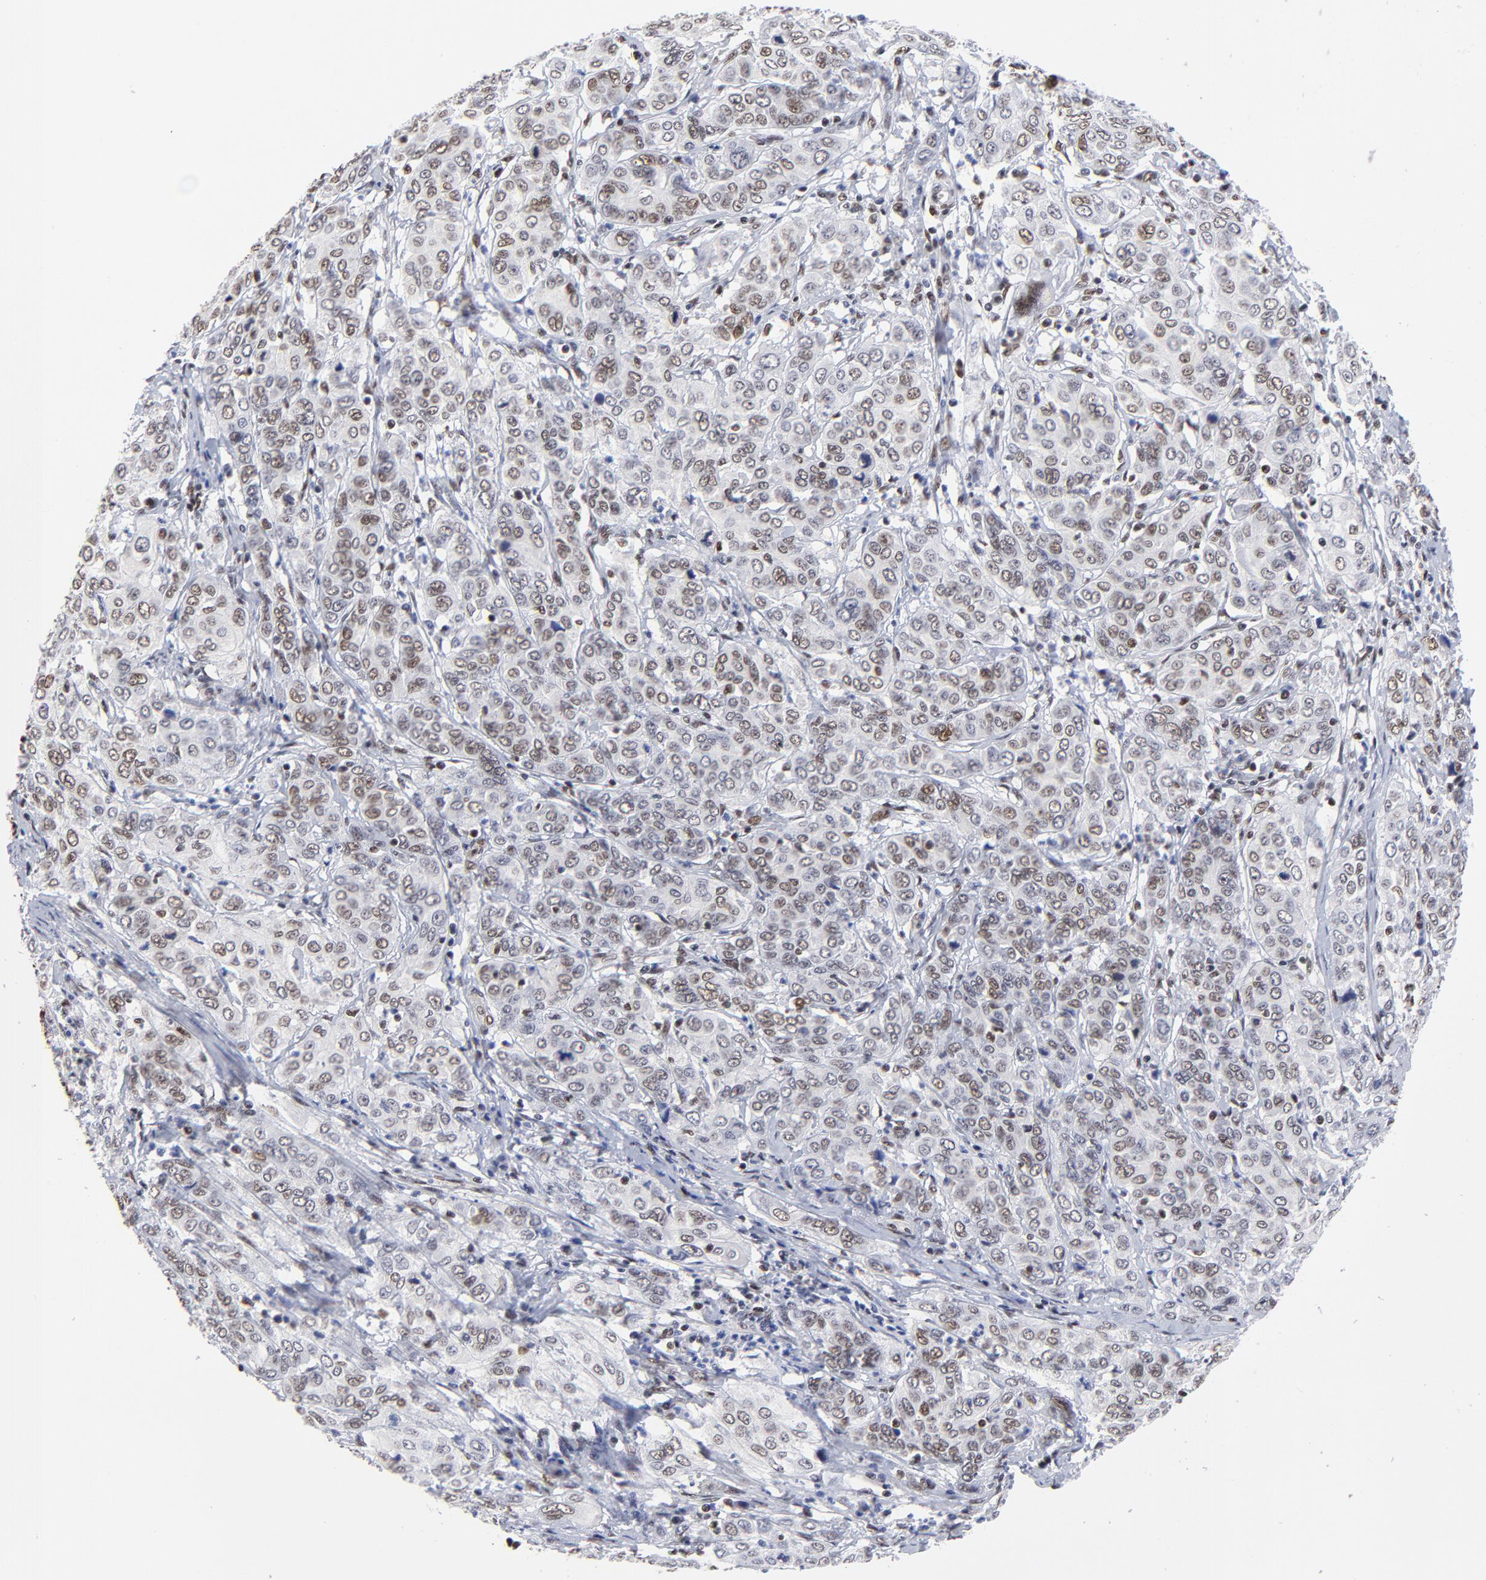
{"staining": {"intensity": "moderate", "quantity": "25%-75%", "location": "nuclear"}, "tissue": "cervical cancer", "cell_type": "Tumor cells", "image_type": "cancer", "snomed": [{"axis": "morphology", "description": "Squamous cell carcinoma, NOS"}, {"axis": "topography", "description": "Cervix"}], "caption": "A high-resolution histopathology image shows IHC staining of squamous cell carcinoma (cervical), which reveals moderate nuclear staining in about 25%-75% of tumor cells.", "gene": "ZMYM3", "patient": {"sex": "female", "age": 38}}